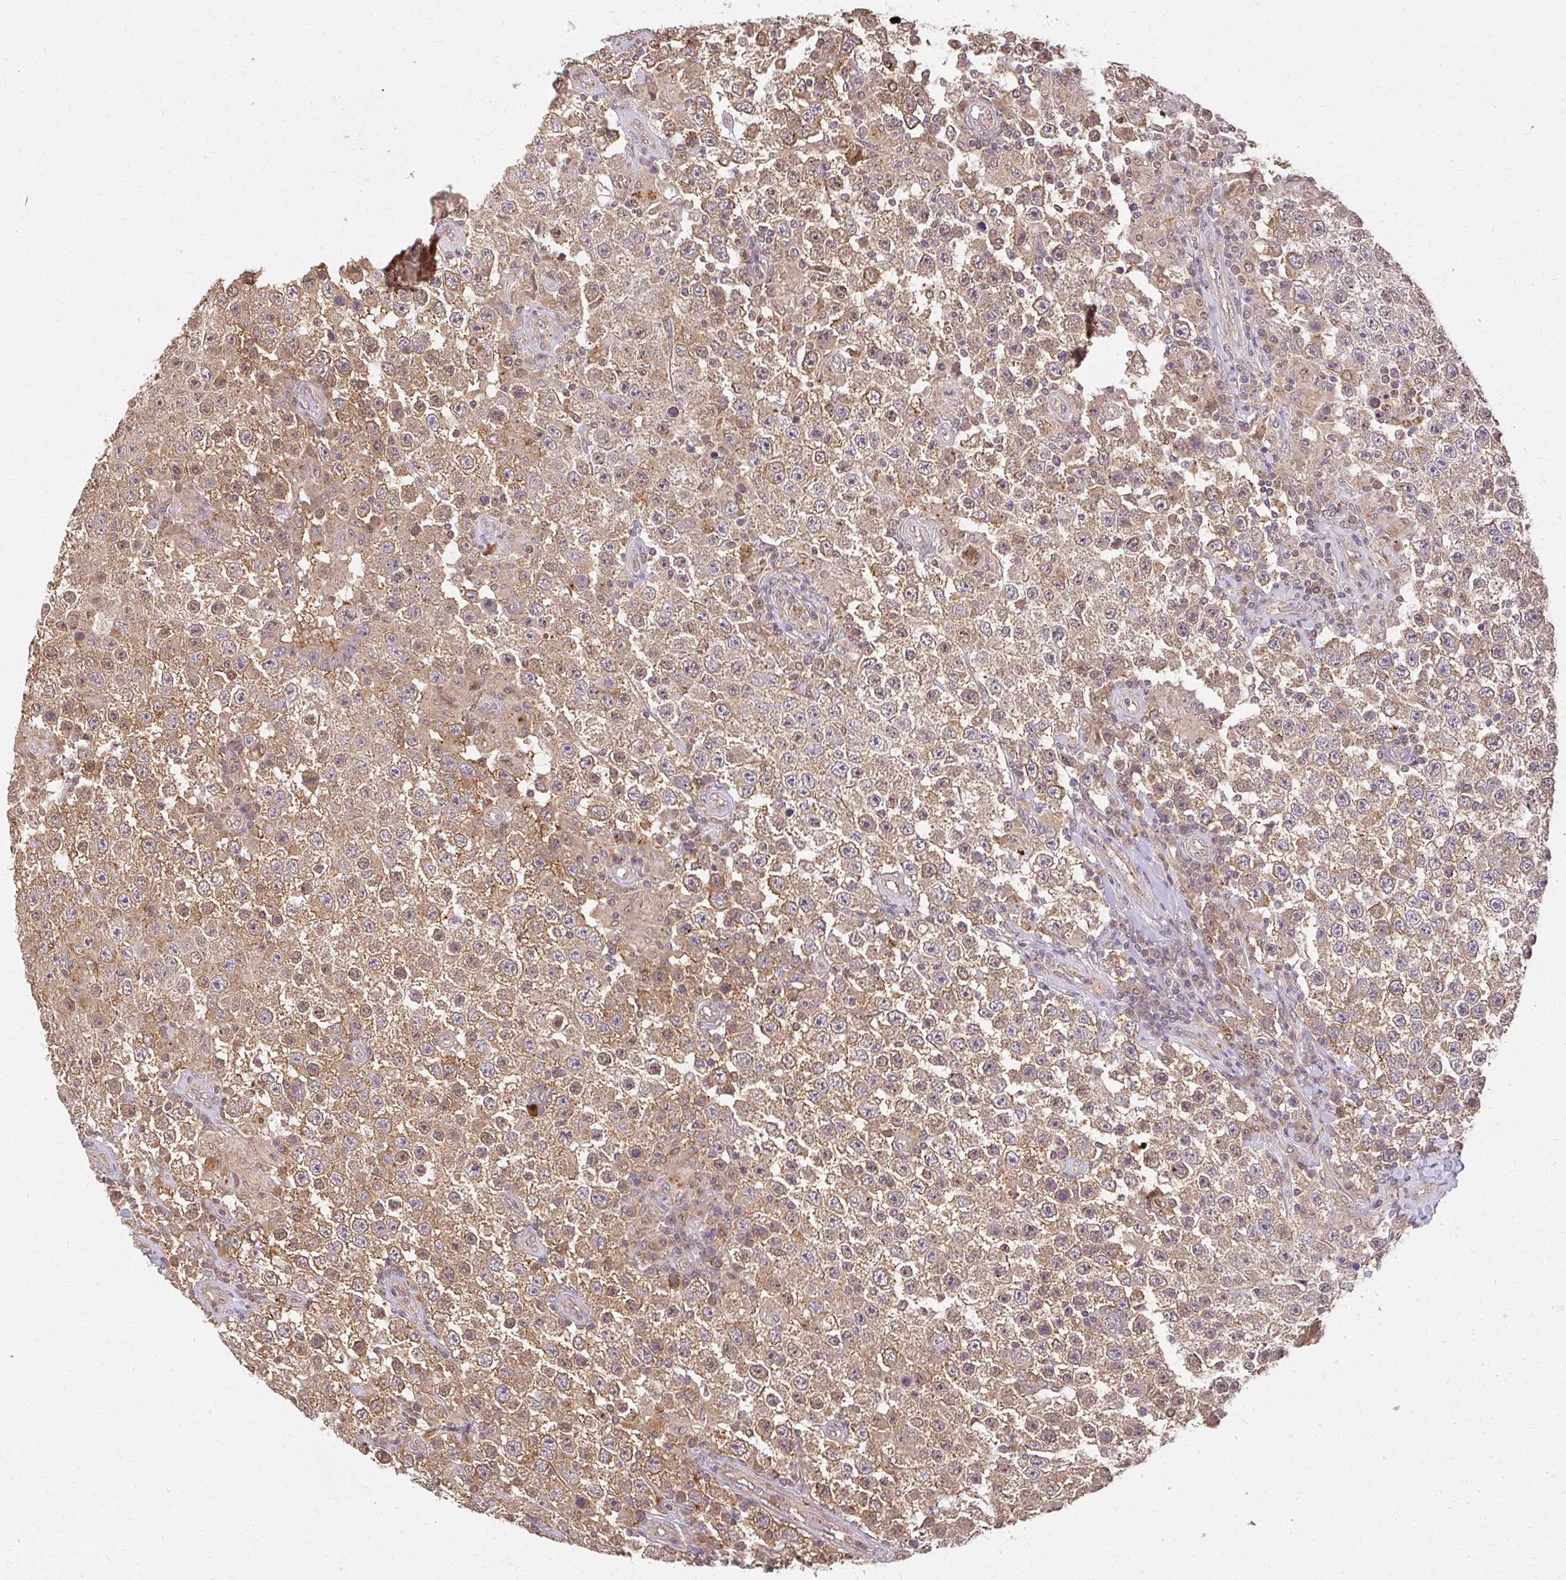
{"staining": {"intensity": "moderate", "quantity": ">75%", "location": "cytoplasmic/membranous"}, "tissue": "testis cancer", "cell_type": "Tumor cells", "image_type": "cancer", "snomed": [{"axis": "morphology", "description": "Normal tissue, NOS"}, {"axis": "morphology", "description": "Urothelial carcinoma, High grade"}, {"axis": "morphology", "description": "Seminoma, NOS"}, {"axis": "morphology", "description": "Carcinoma, Embryonal, NOS"}, {"axis": "topography", "description": "Urinary bladder"}, {"axis": "topography", "description": "Testis"}], "caption": "Immunohistochemistry (IHC) image of neoplastic tissue: testis embryonal carcinoma stained using immunohistochemistry (IHC) exhibits medium levels of moderate protein expression localized specifically in the cytoplasmic/membranous of tumor cells, appearing as a cytoplasmic/membranous brown color.", "gene": "LARS2", "patient": {"sex": "male", "age": 41}}